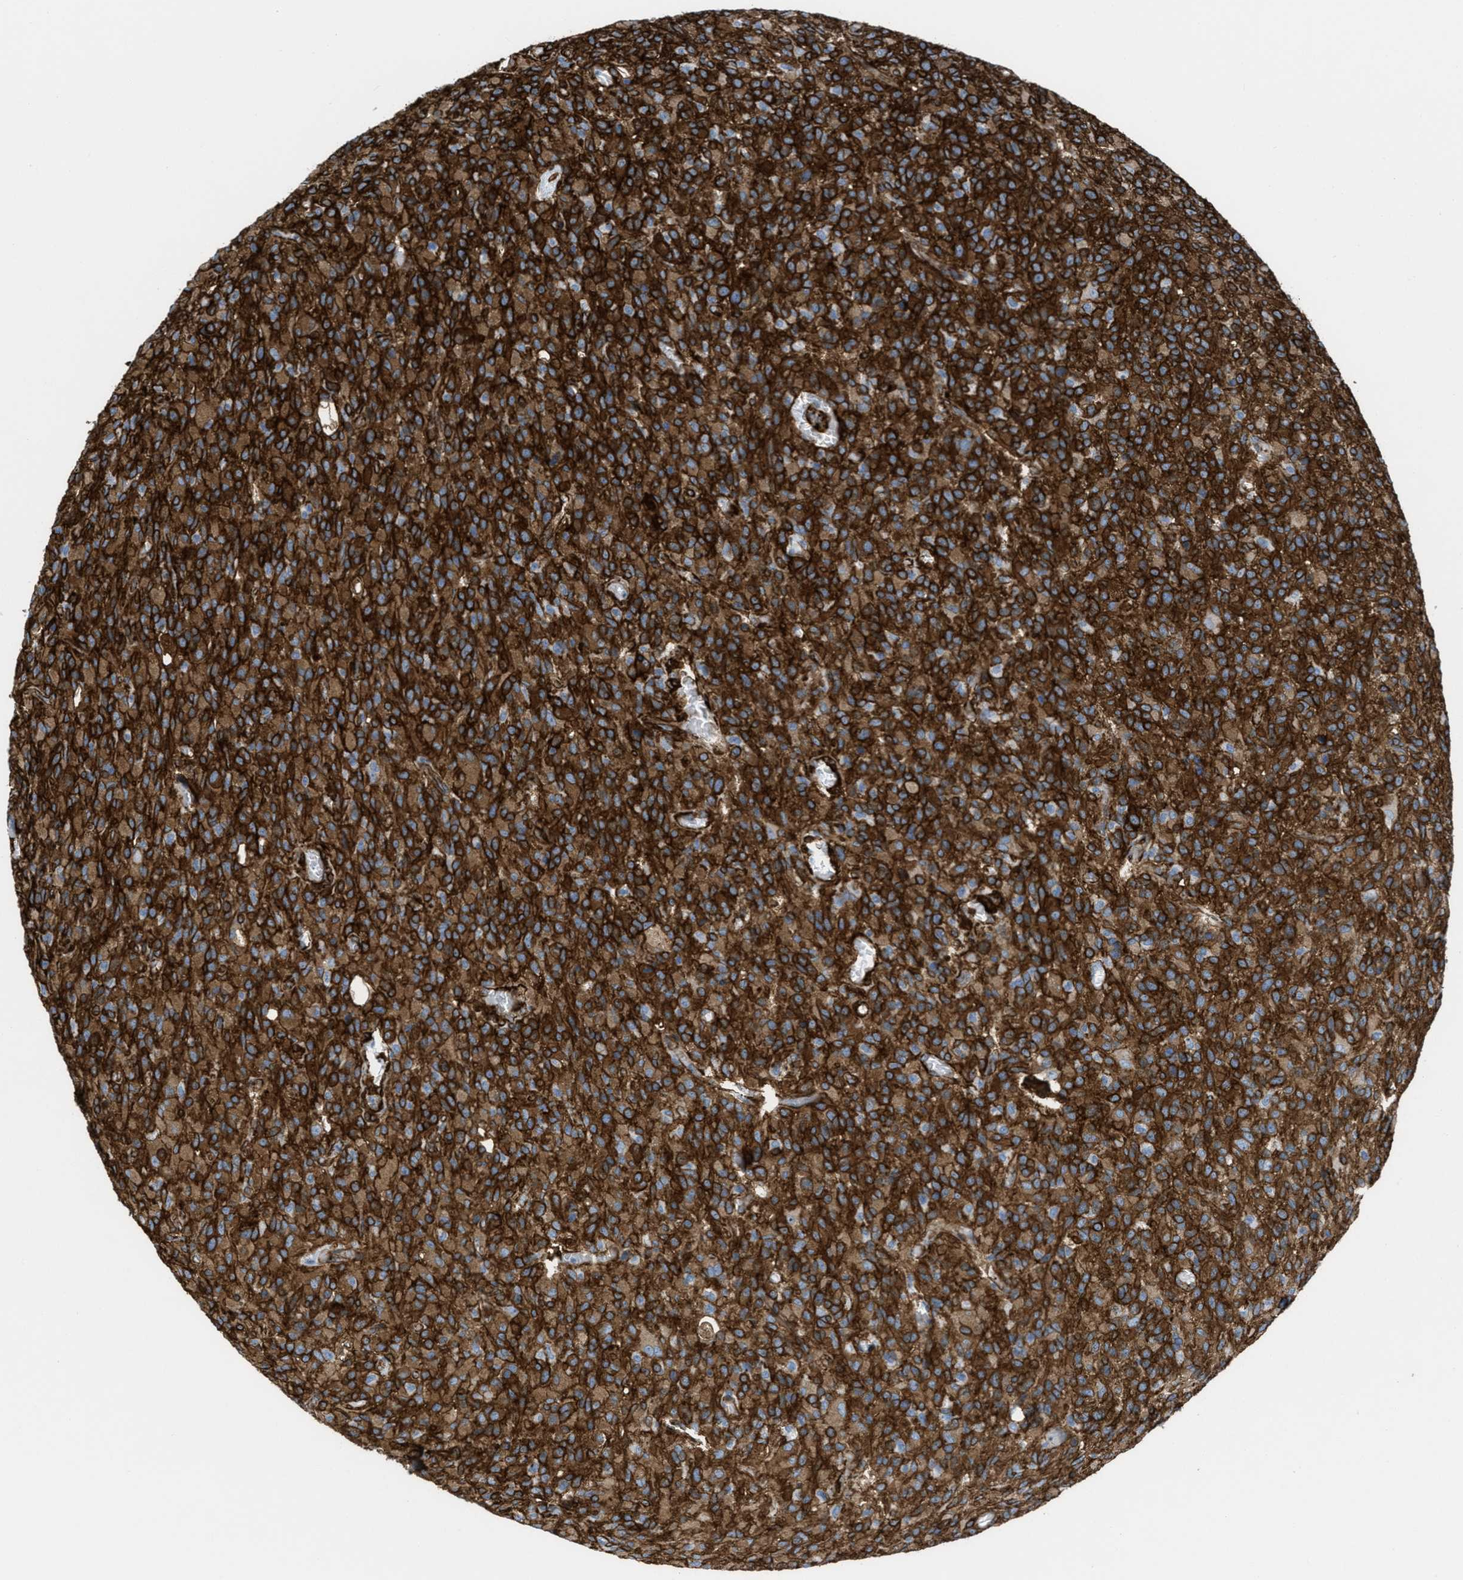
{"staining": {"intensity": "strong", "quantity": ">75%", "location": "cytoplasmic/membranous"}, "tissue": "glioma", "cell_type": "Tumor cells", "image_type": "cancer", "snomed": [{"axis": "morphology", "description": "Glioma, malignant, High grade"}, {"axis": "topography", "description": "Brain"}], "caption": "Malignant glioma (high-grade) tissue exhibits strong cytoplasmic/membranous expression in approximately >75% of tumor cells, visualized by immunohistochemistry.", "gene": "CALD1", "patient": {"sex": "male", "age": 71}}